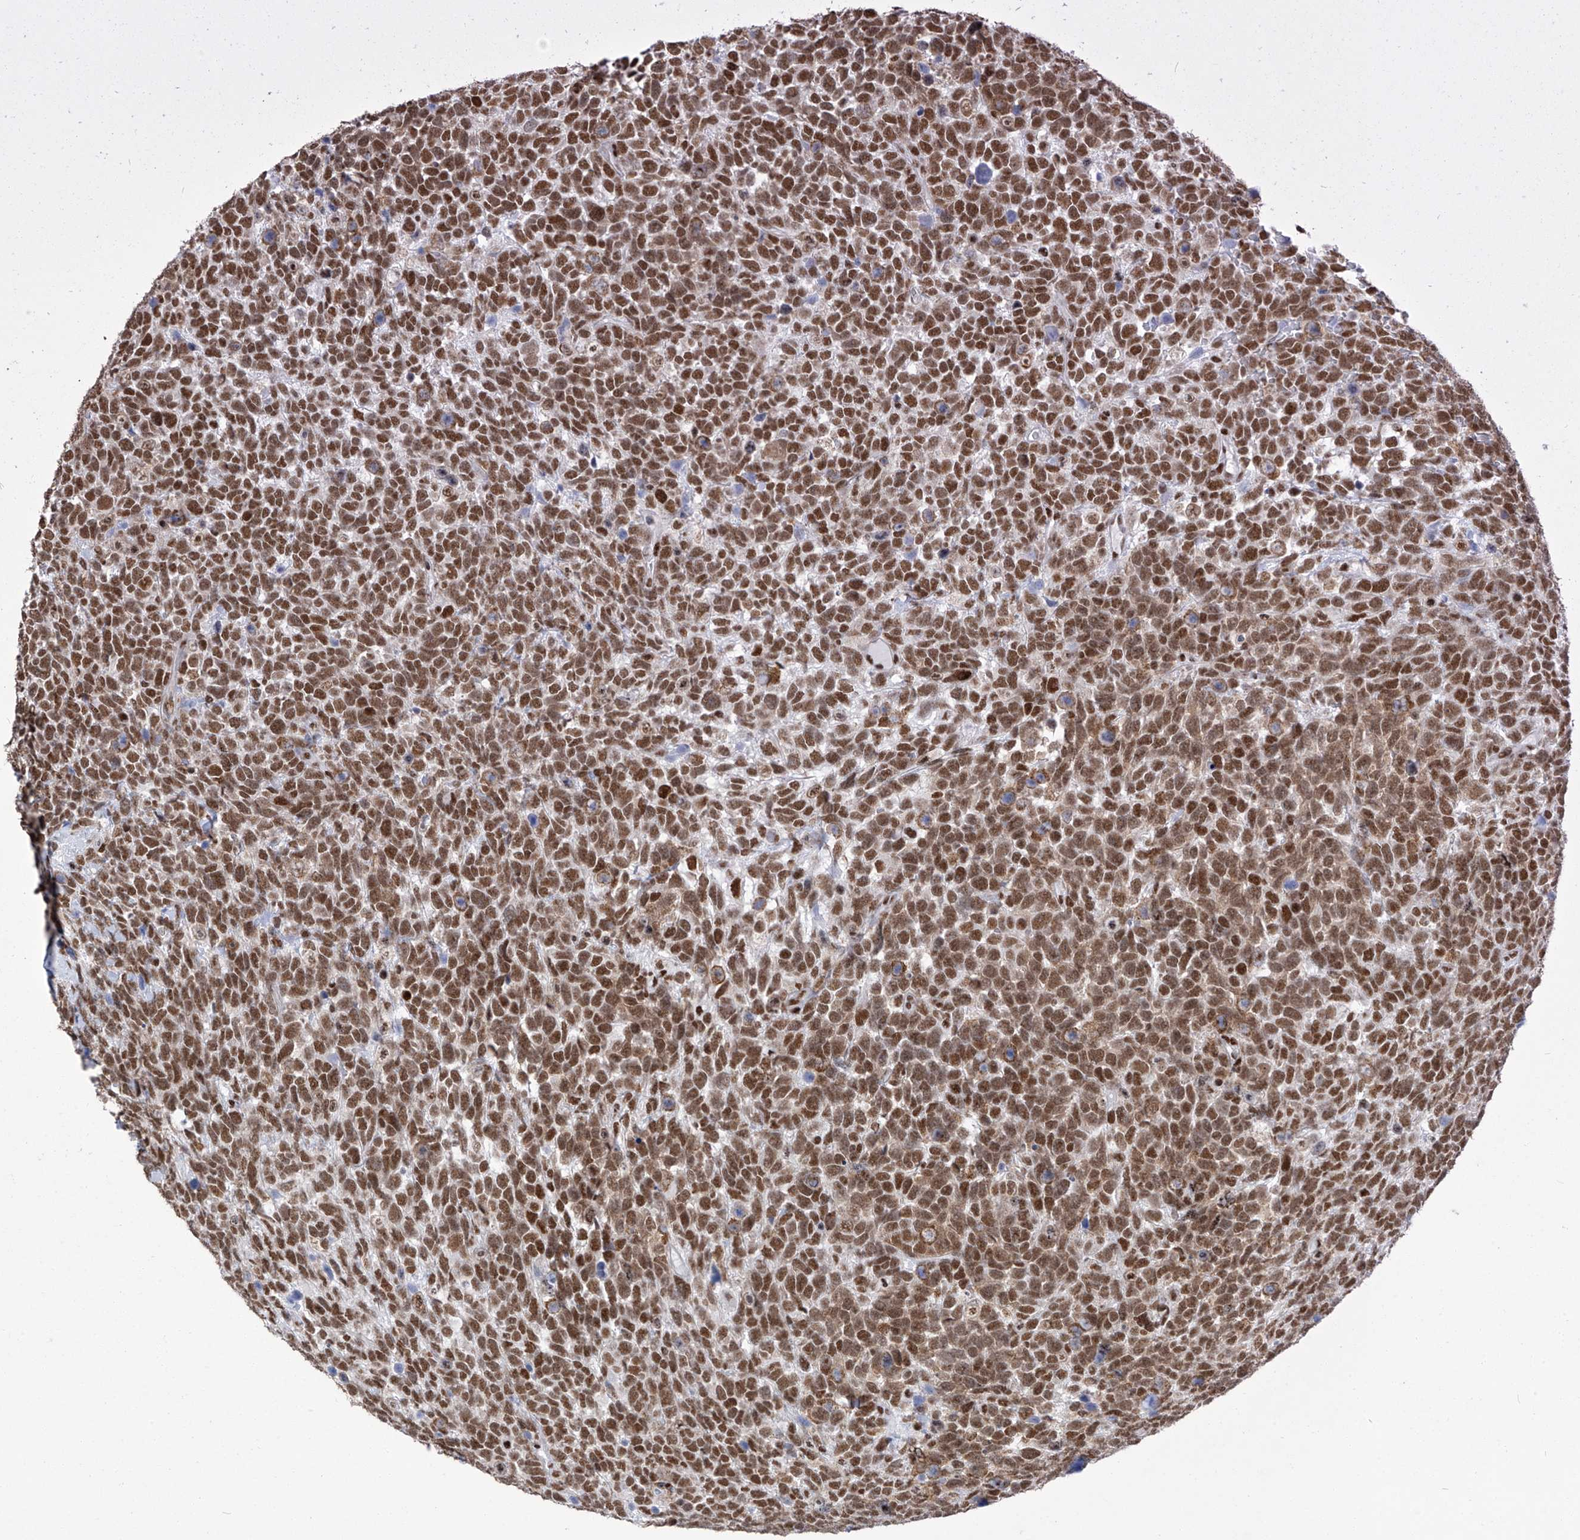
{"staining": {"intensity": "moderate", "quantity": ">75%", "location": "nuclear"}, "tissue": "urothelial cancer", "cell_type": "Tumor cells", "image_type": "cancer", "snomed": [{"axis": "morphology", "description": "Urothelial carcinoma, High grade"}, {"axis": "topography", "description": "Urinary bladder"}], "caption": "Moderate nuclear protein staining is appreciated in approximately >75% of tumor cells in high-grade urothelial carcinoma. The protein of interest is shown in brown color, while the nuclei are stained blue.", "gene": "KHSRP", "patient": {"sex": "female", "age": 82}}